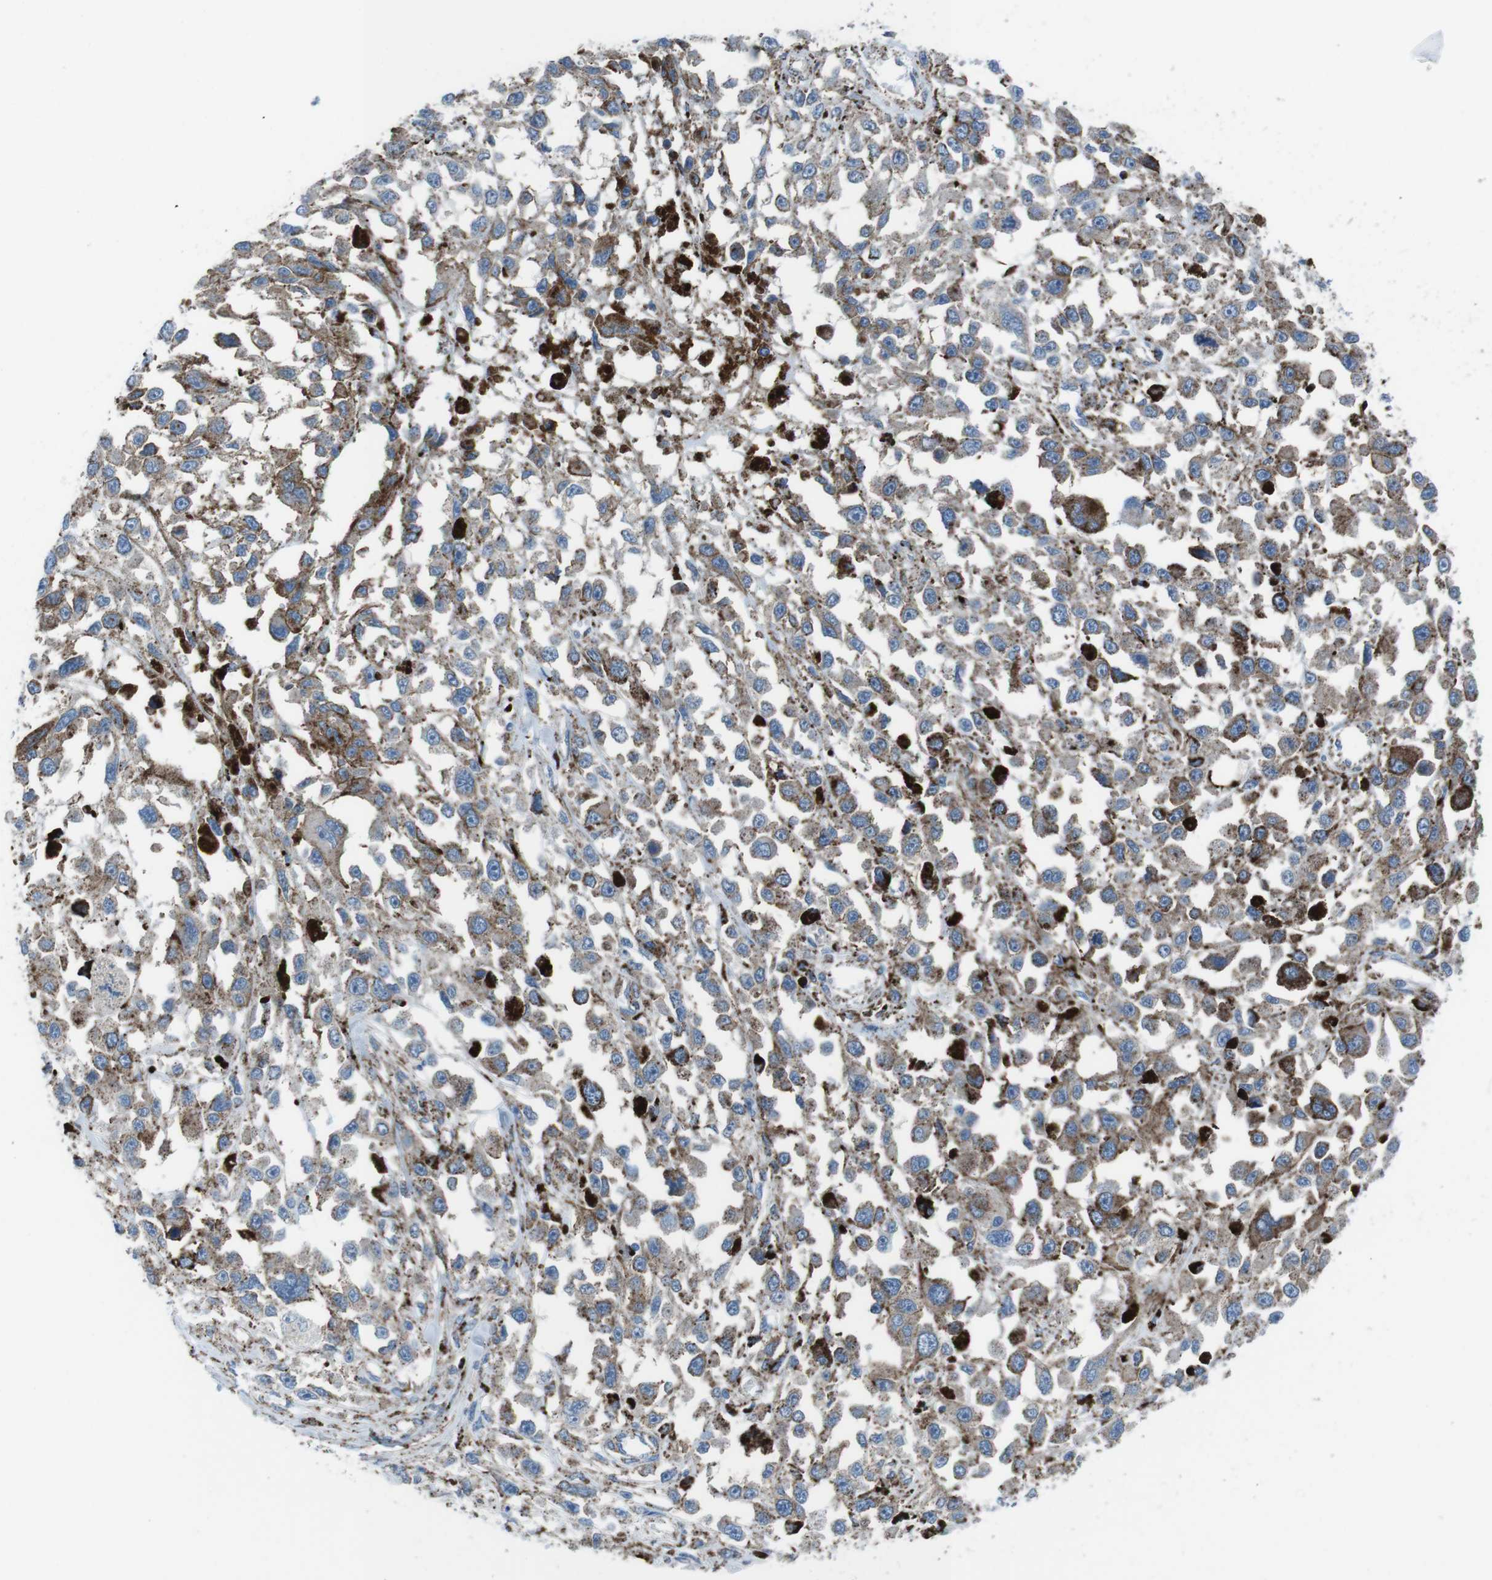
{"staining": {"intensity": "moderate", "quantity": "<25%", "location": "cytoplasmic/membranous"}, "tissue": "melanoma", "cell_type": "Tumor cells", "image_type": "cancer", "snomed": [{"axis": "morphology", "description": "Malignant melanoma, Metastatic site"}, {"axis": "topography", "description": "Lymph node"}], "caption": "There is low levels of moderate cytoplasmic/membranous expression in tumor cells of melanoma, as demonstrated by immunohistochemical staining (brown color).", "gene": "SCARB2", "patient": {"sex": "male", "age": 59}}